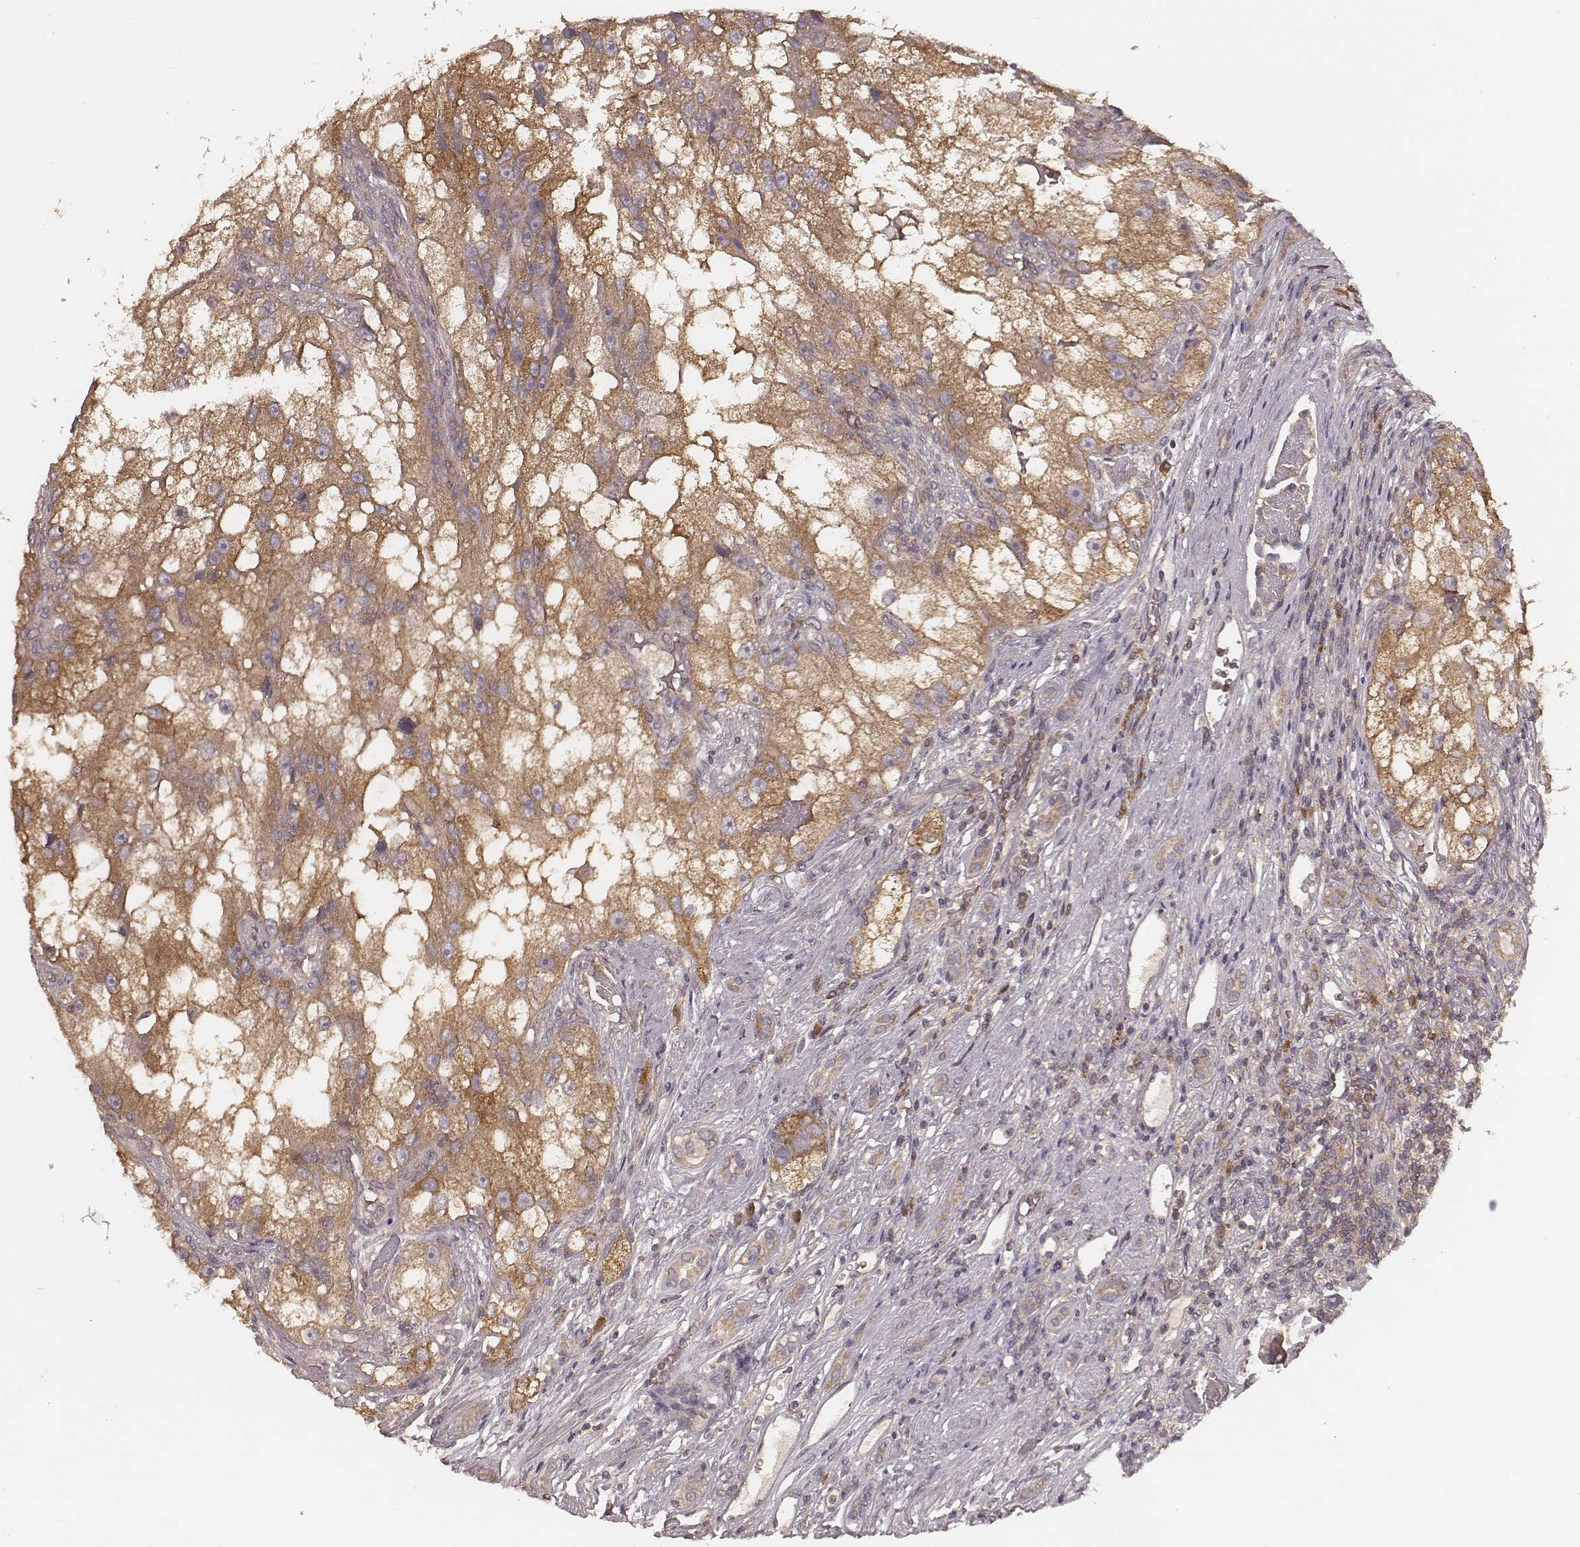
{"staining": {"intensity": "moderate", "quantity": ">75%", "location": "cytoplasmic/membranous"}, "tissue": "renal cancer", "cell_type": "Tumor cells", "image_type": "cancer", "snomed": [{"axis": "morphology", "description": "Adenocarcinoma, NOS"}, {"axis": "topography", "description": "Kidney"}], "caption": "IHC micrograph of renal cancer (adenocarcinoma) stained for a protein (brown), which demonstrates medium levels of moderate cytoplasmic/membranous positivity in approximately >75% of tumor cells.", "gene": "CARS1", "patient": {"sex": "male", "age": 63}}